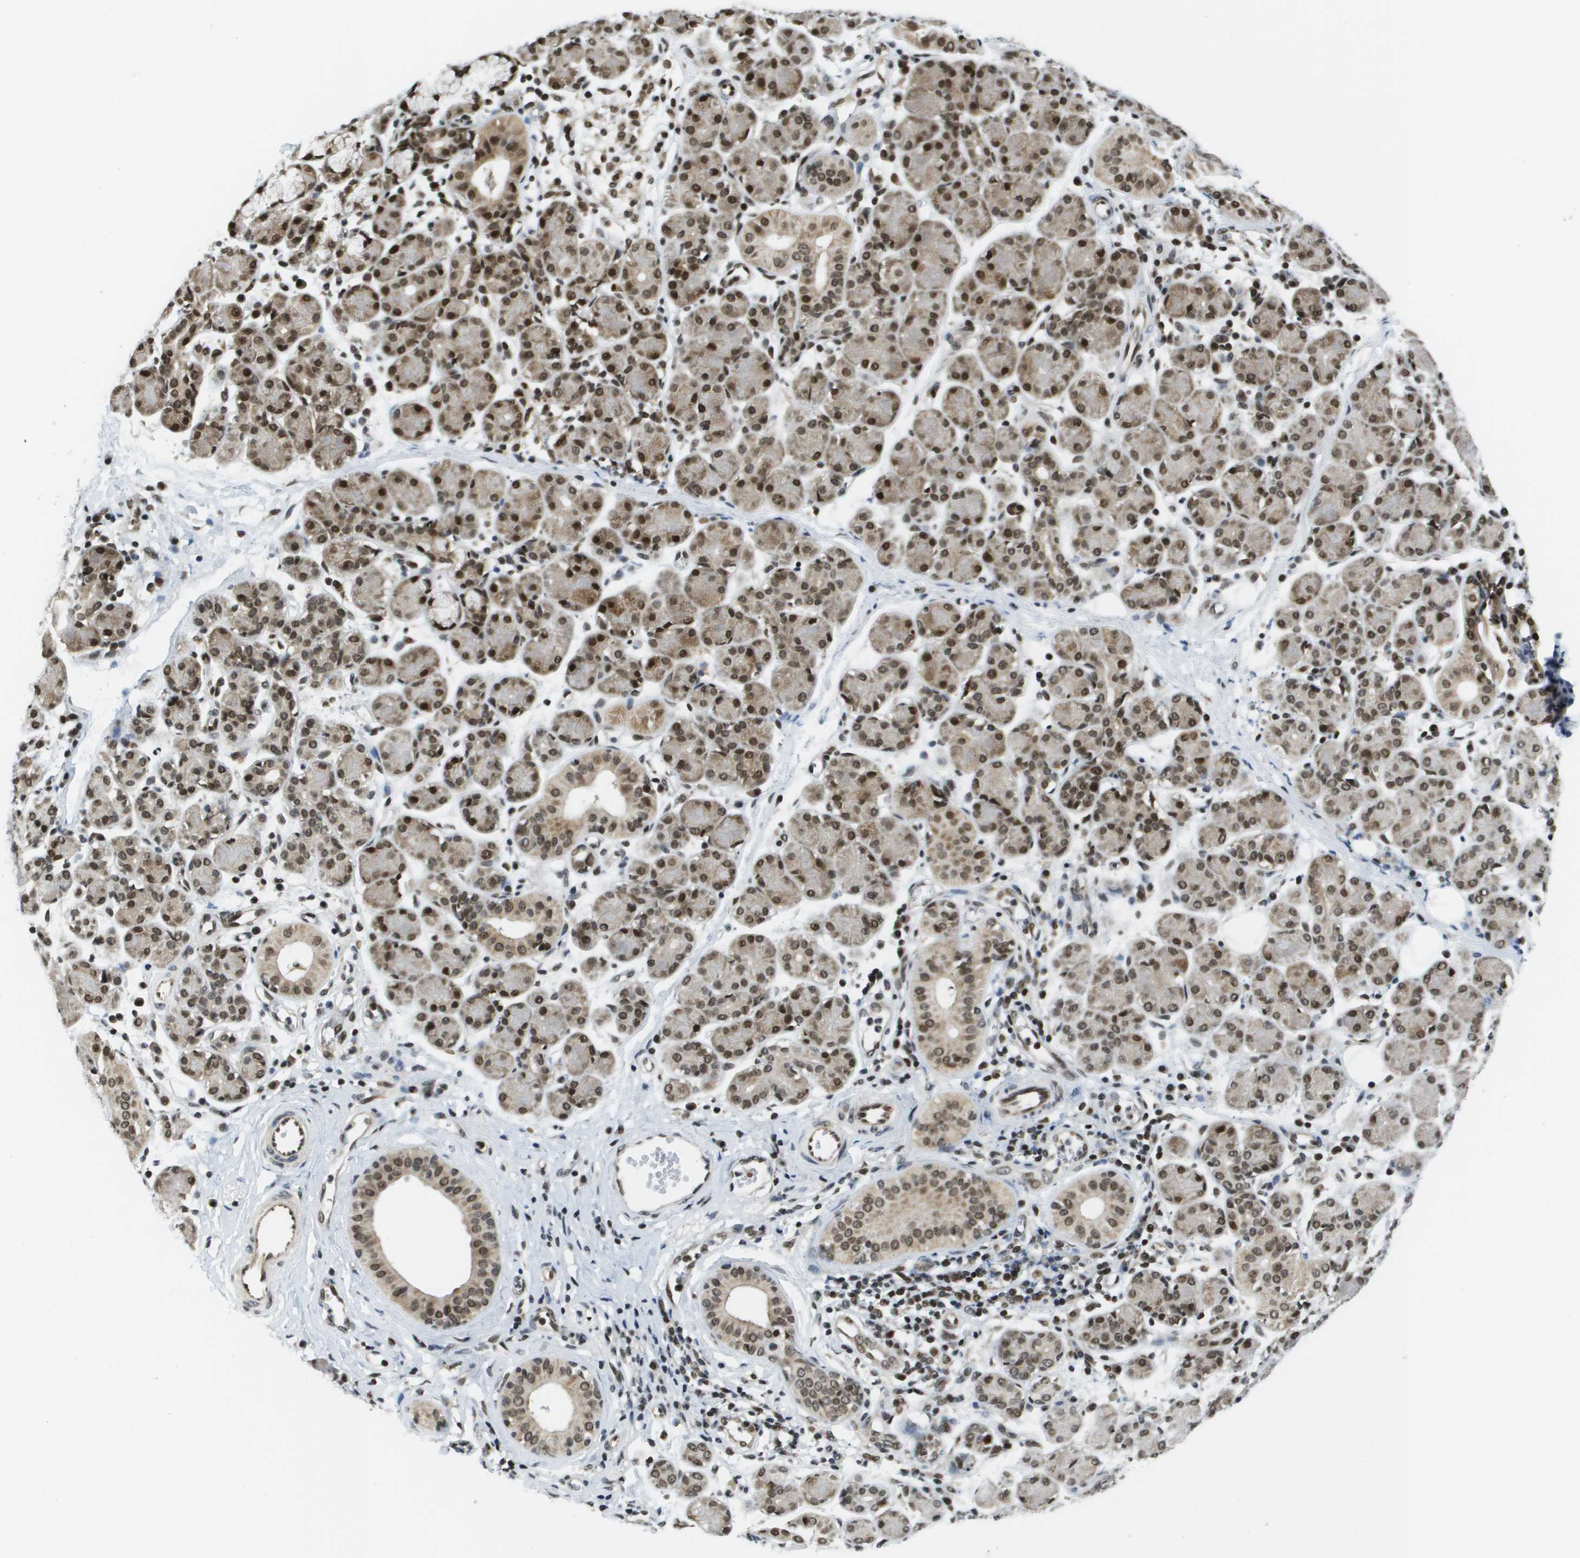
{"staining": {"intensity": "strong", "quantity": ">75%", "location": "nuclear"}, "tissue": "salivary gland", "cell_type": "Glandular cells", "image_type": "normal", "snomed": [{"axis": "morphology", "description": "Normal tissue, NOS"}, {"axis": "morphology", "description": "Inflammation, NOS"}, {"axis": "topography", "description": "Lymph node"}, {"axis": "topography", "description": "Salivary gland"}], "caption": "Immunohistochemical staining of benign human salivary gland exhibits >75% levels of strong nuclear protein expression in approximately >75% of glandular cells. The staining is performed using DAB brown chromogen to label protein expression. The nuclei are counter-stained blue using hematoxylin.", "gene": "RECQL4", "patient": {"sex": "male", "age": 3}}